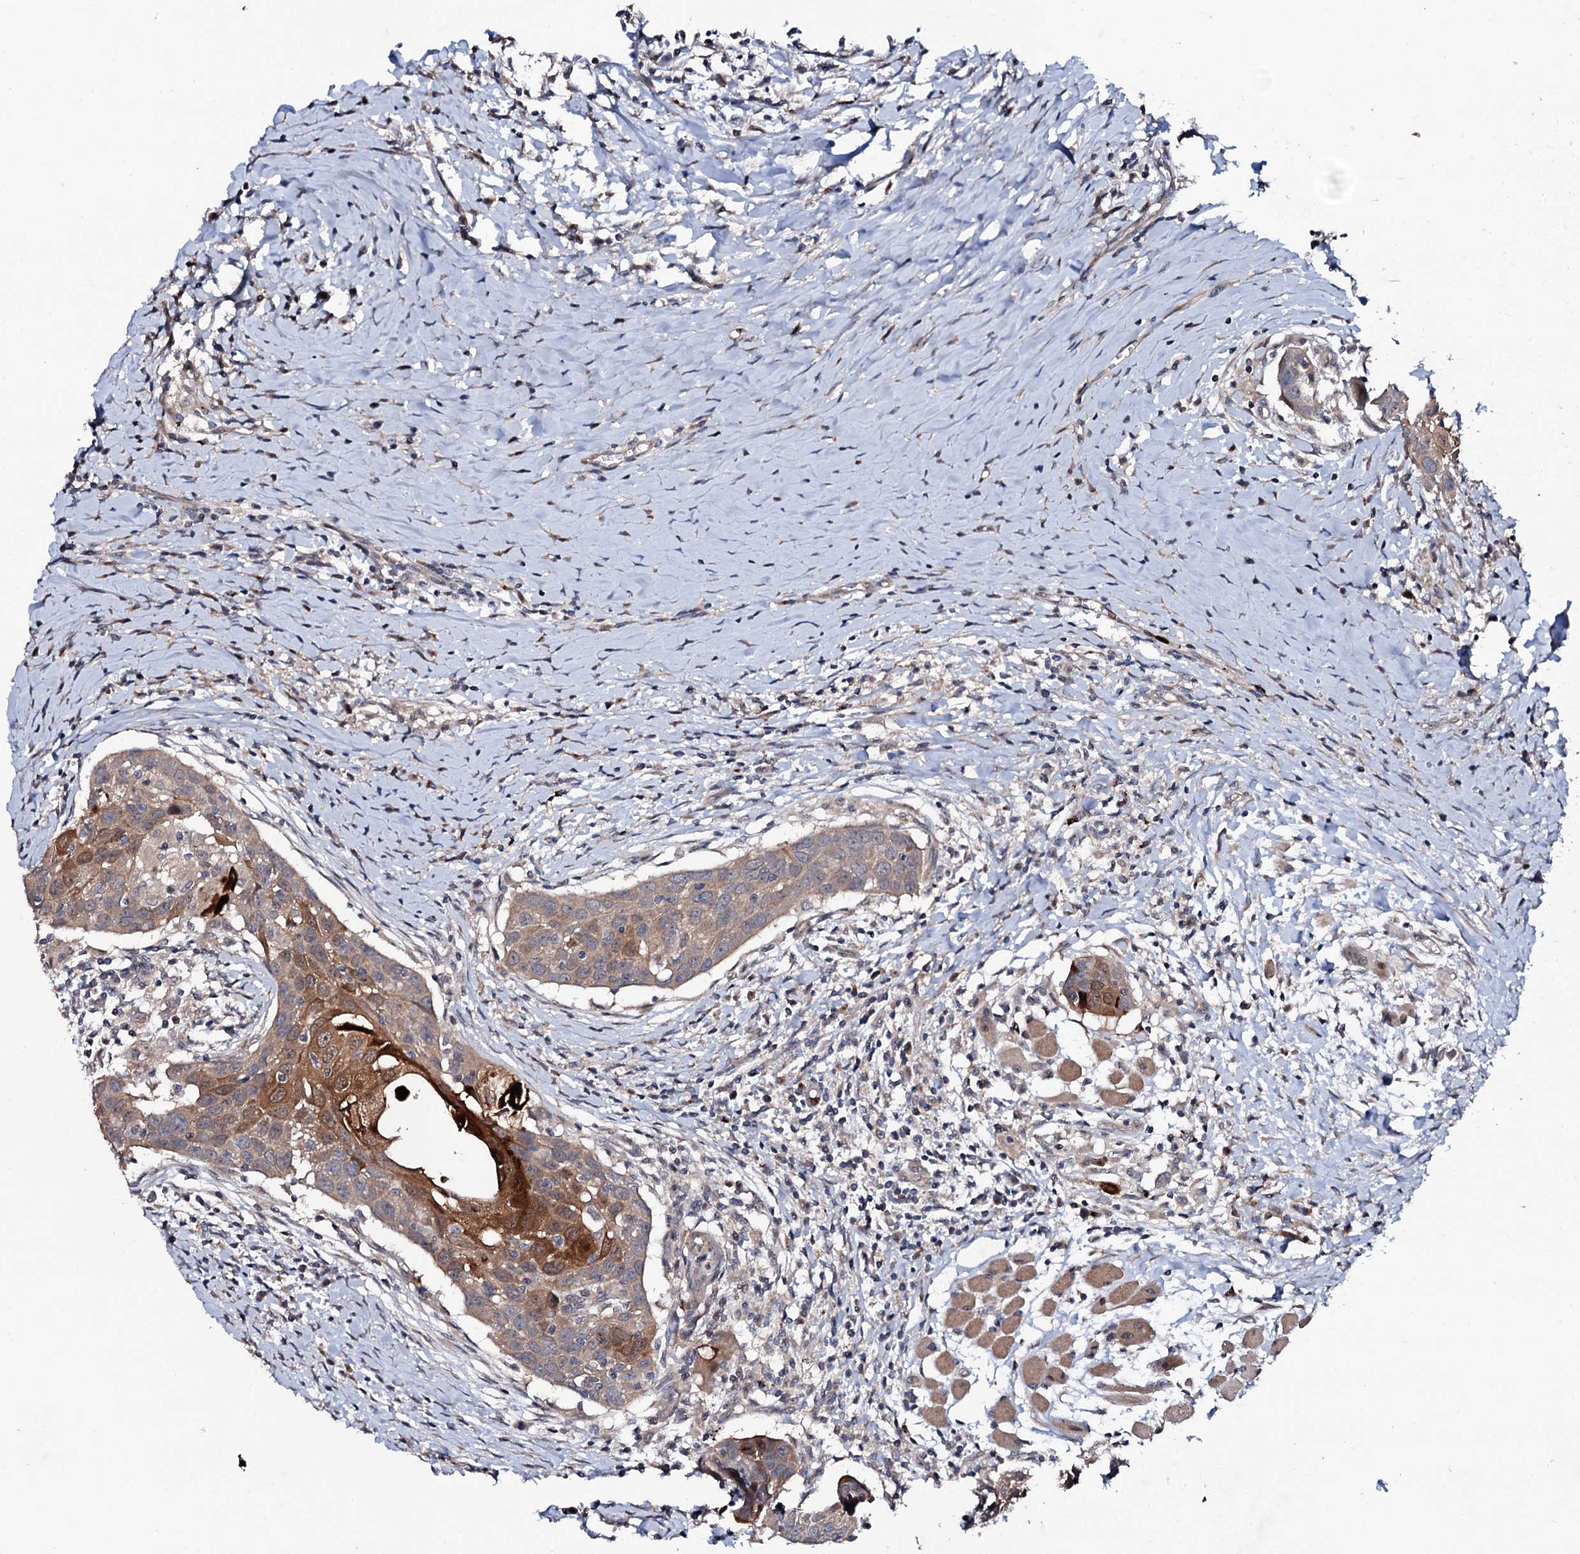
{"staining": {"intensity": "moderate", "quantity": "<25%", "location": "cytoplasmic/membranous"}, "tissue": "head and neck cancer", "cell_type": "Tumor cells", "image_type": "cancer", "snomed": [{"axis": "morphology", "description": "Squamous cell carcinoma, NOS"}, {"axis": "topography", "description": "Oral tissue"}, {"axis": "topography", "description": "Head-Neck"}], "caption": "Squamous cell carcinoma (head and neck) stained with DAB (3,3'-diaminobenzidine) immunohistochemistry reveals low levels of moderate cytoplasmic/membranous staining in approximately <25% of tumor cells. (DAB IHC with brightfield microscopy, high magnification).", "gene": "COG6", "patient": {"sex": "female", "age": 50}}